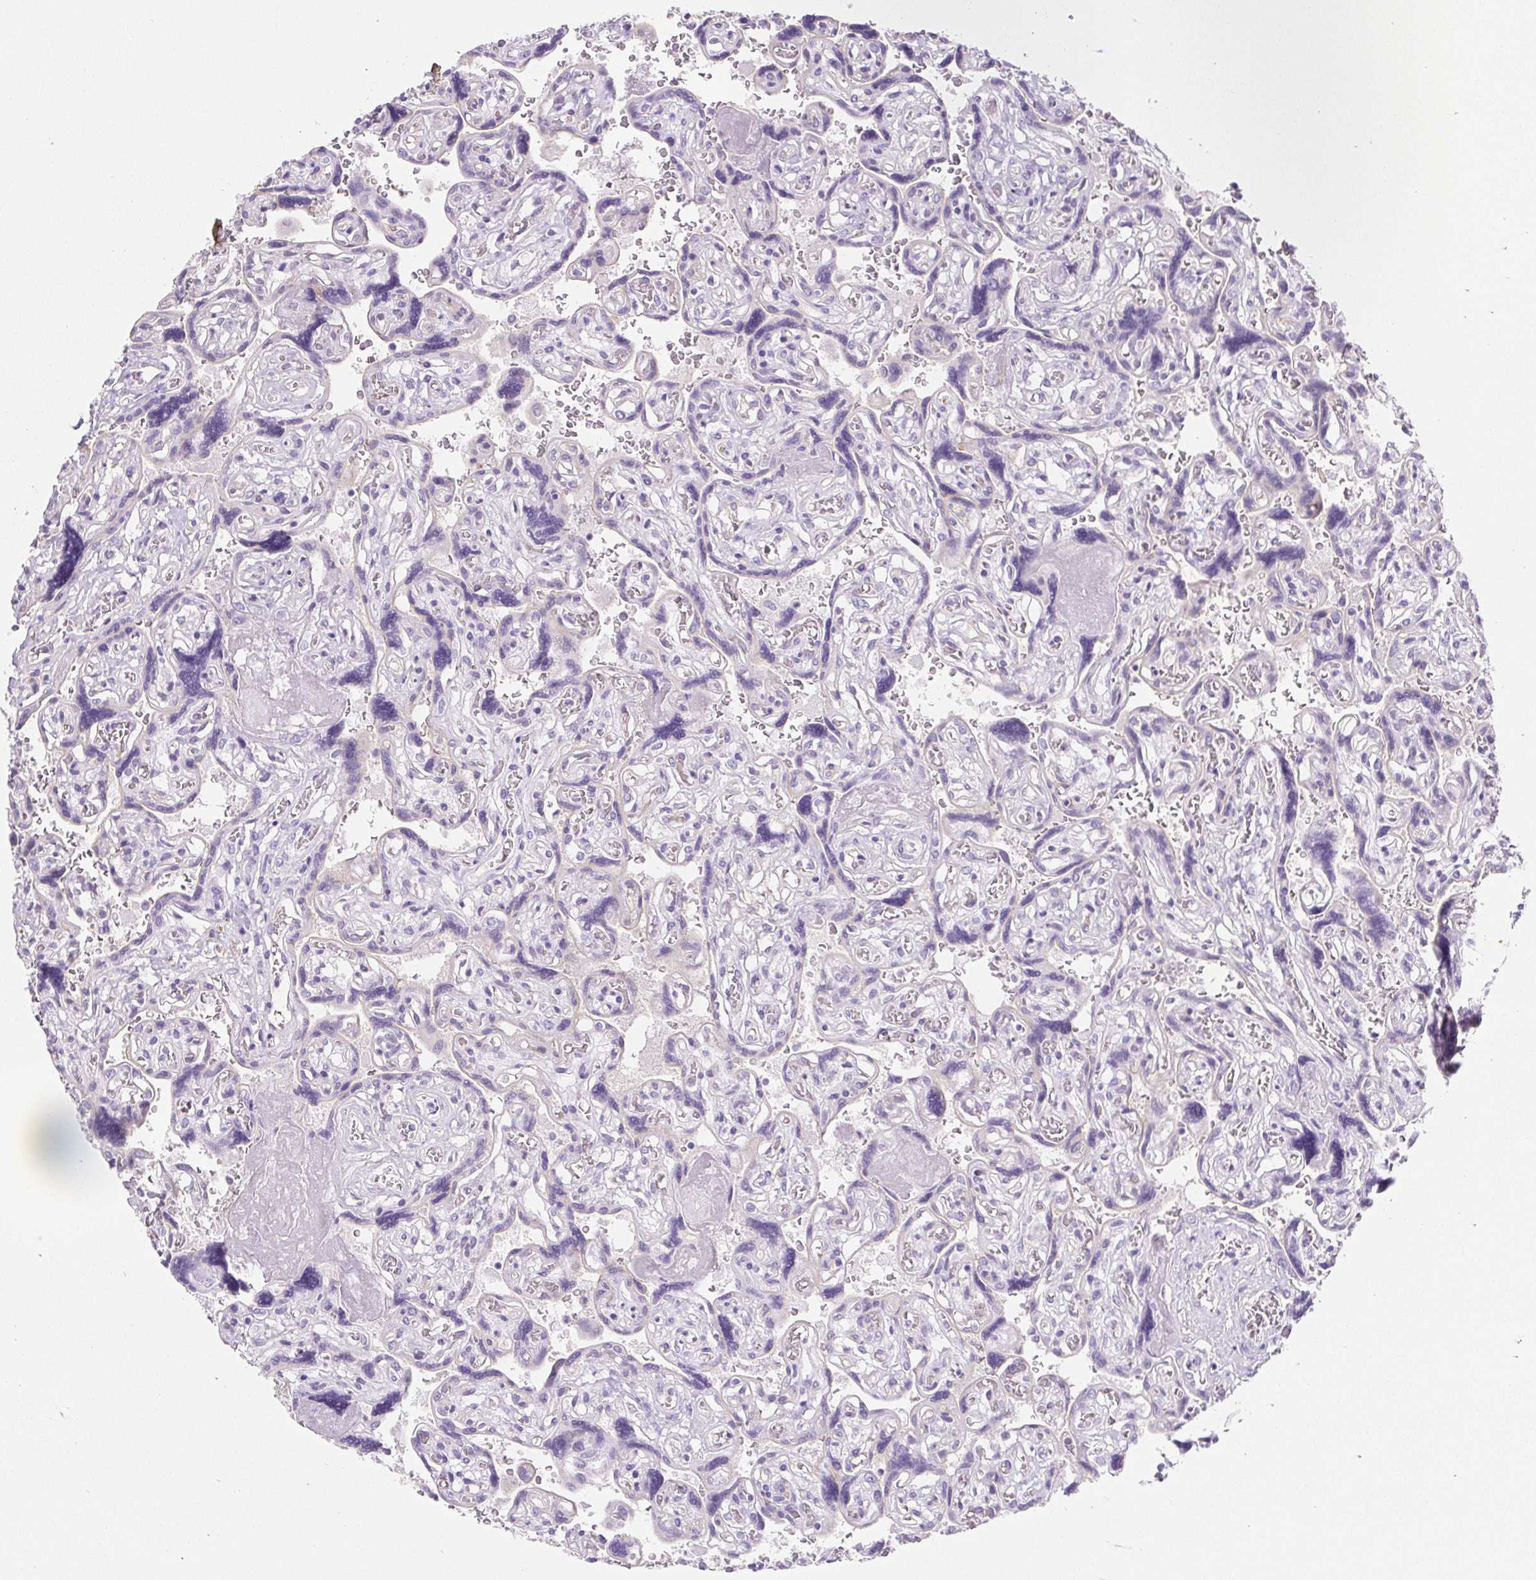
{"staining": {"intensity": "negative", "quantity": "none", "location": "none"}, "tissue": "placenta", "cell_type": "Decidual cells", "image_type": "normal", "snomed": [{"axis": "morphology", "description": "Normal tissue, NOS"}, {"axis": "topography", "description": "Placenta"}], "caption": "Immunohistochemical staining of normal human placenta reveals no significant staining in decidual cells.", "gene": "BCAS1", "patient": {"sex": "female", "age": 32}}